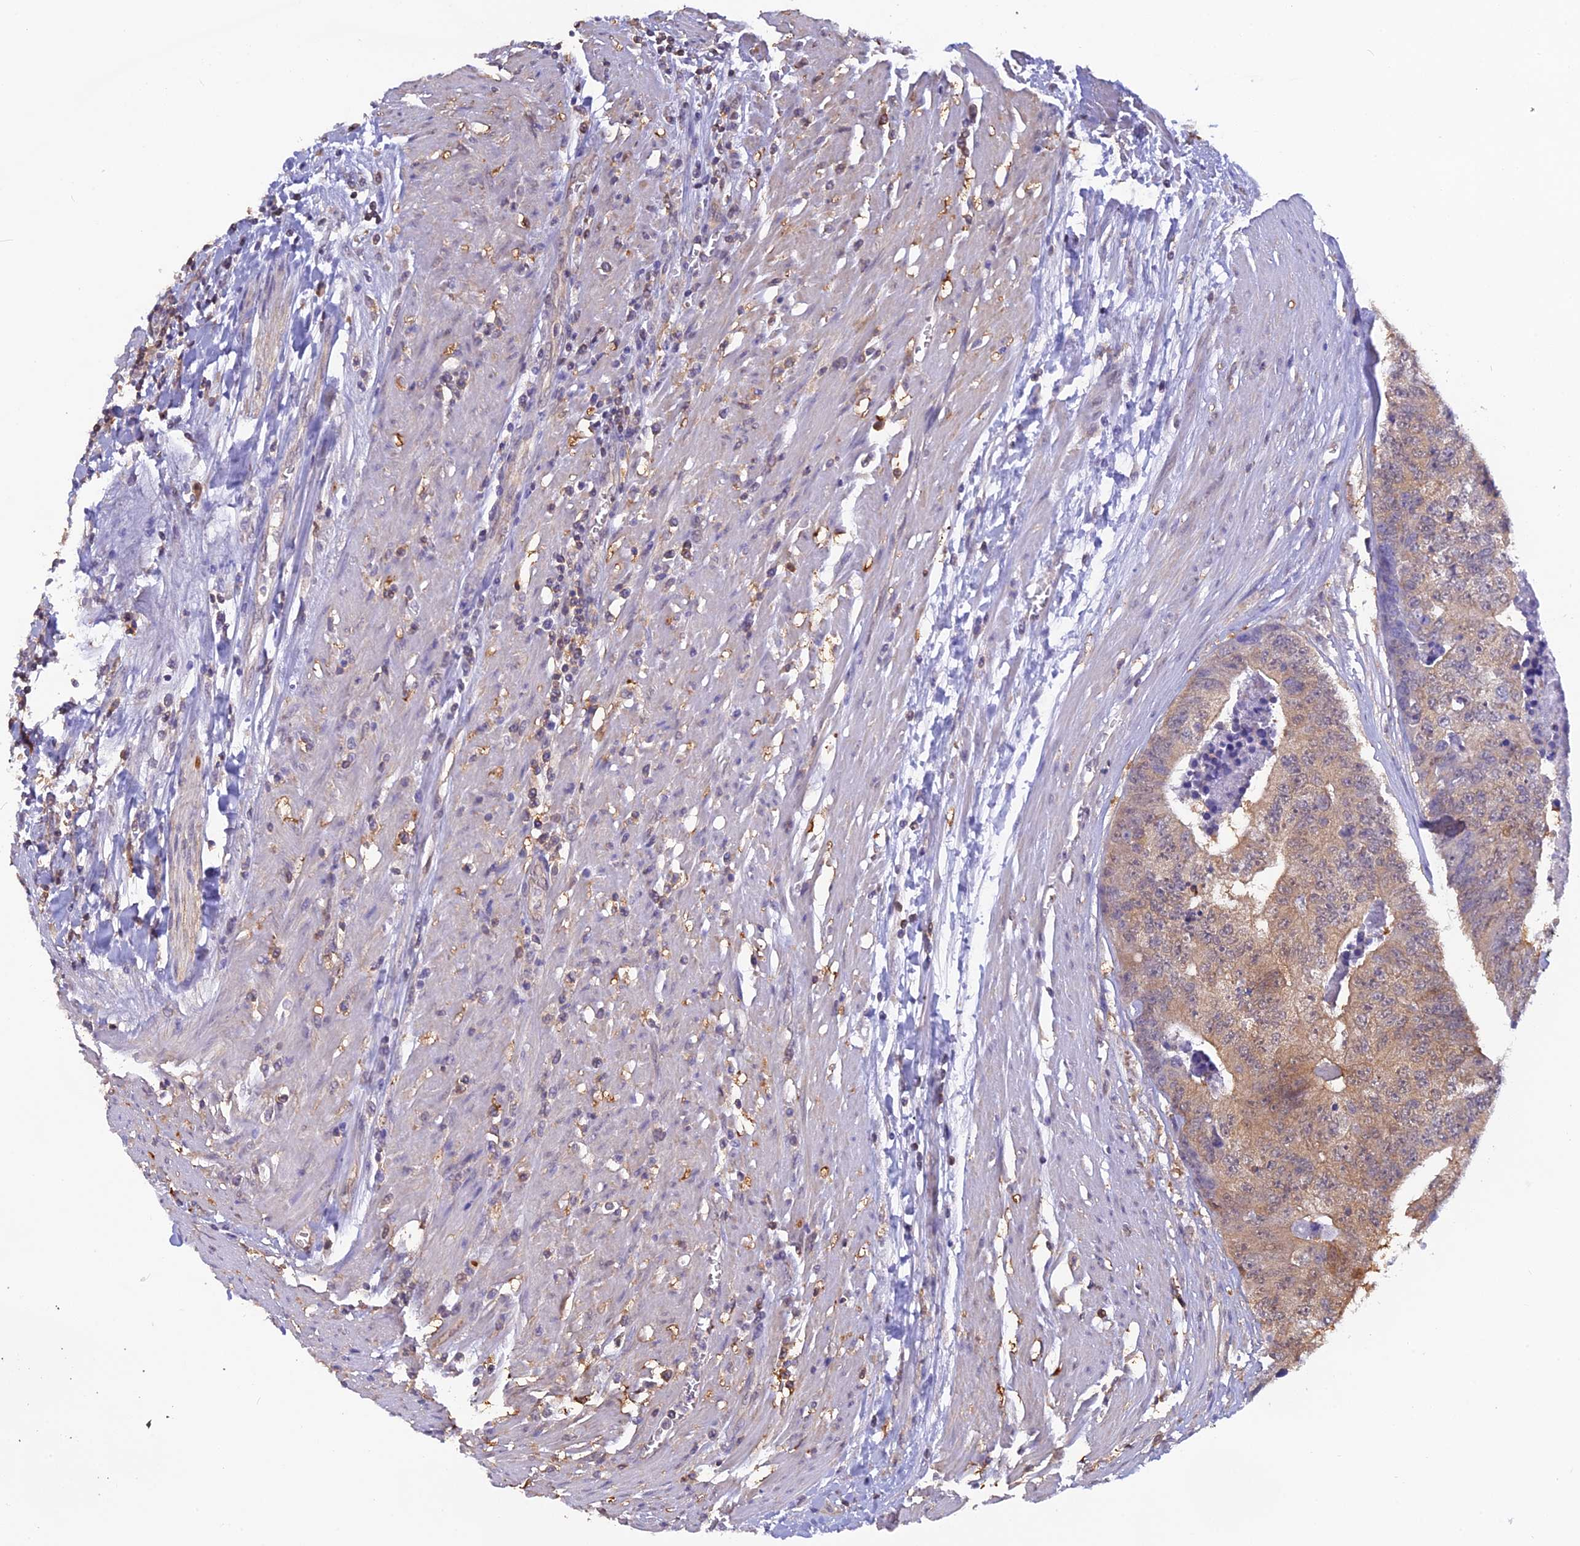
{"staining": {"intensity": "weak", "quantity": "25%-75%", "location": "cytoplasmic/membranous"}, "tissue": "colorectal cancer", "cell_type": "Tumor cells", "image_type": "cancer", "snomed": [{"axis": "morphology", "description": "Adenocarcinoma, NOS"}, {"axis": "topography", "description": "Colon"}], "caption": "A low amount of weak cytoplasmic/membranous expression is appreciated in approximately 25%-75% of tumor cells in colorectal cancer (adenocarcinoma) tissue.", "gene": "HINT1", "patient": {"sex": "female", "age": 67}}